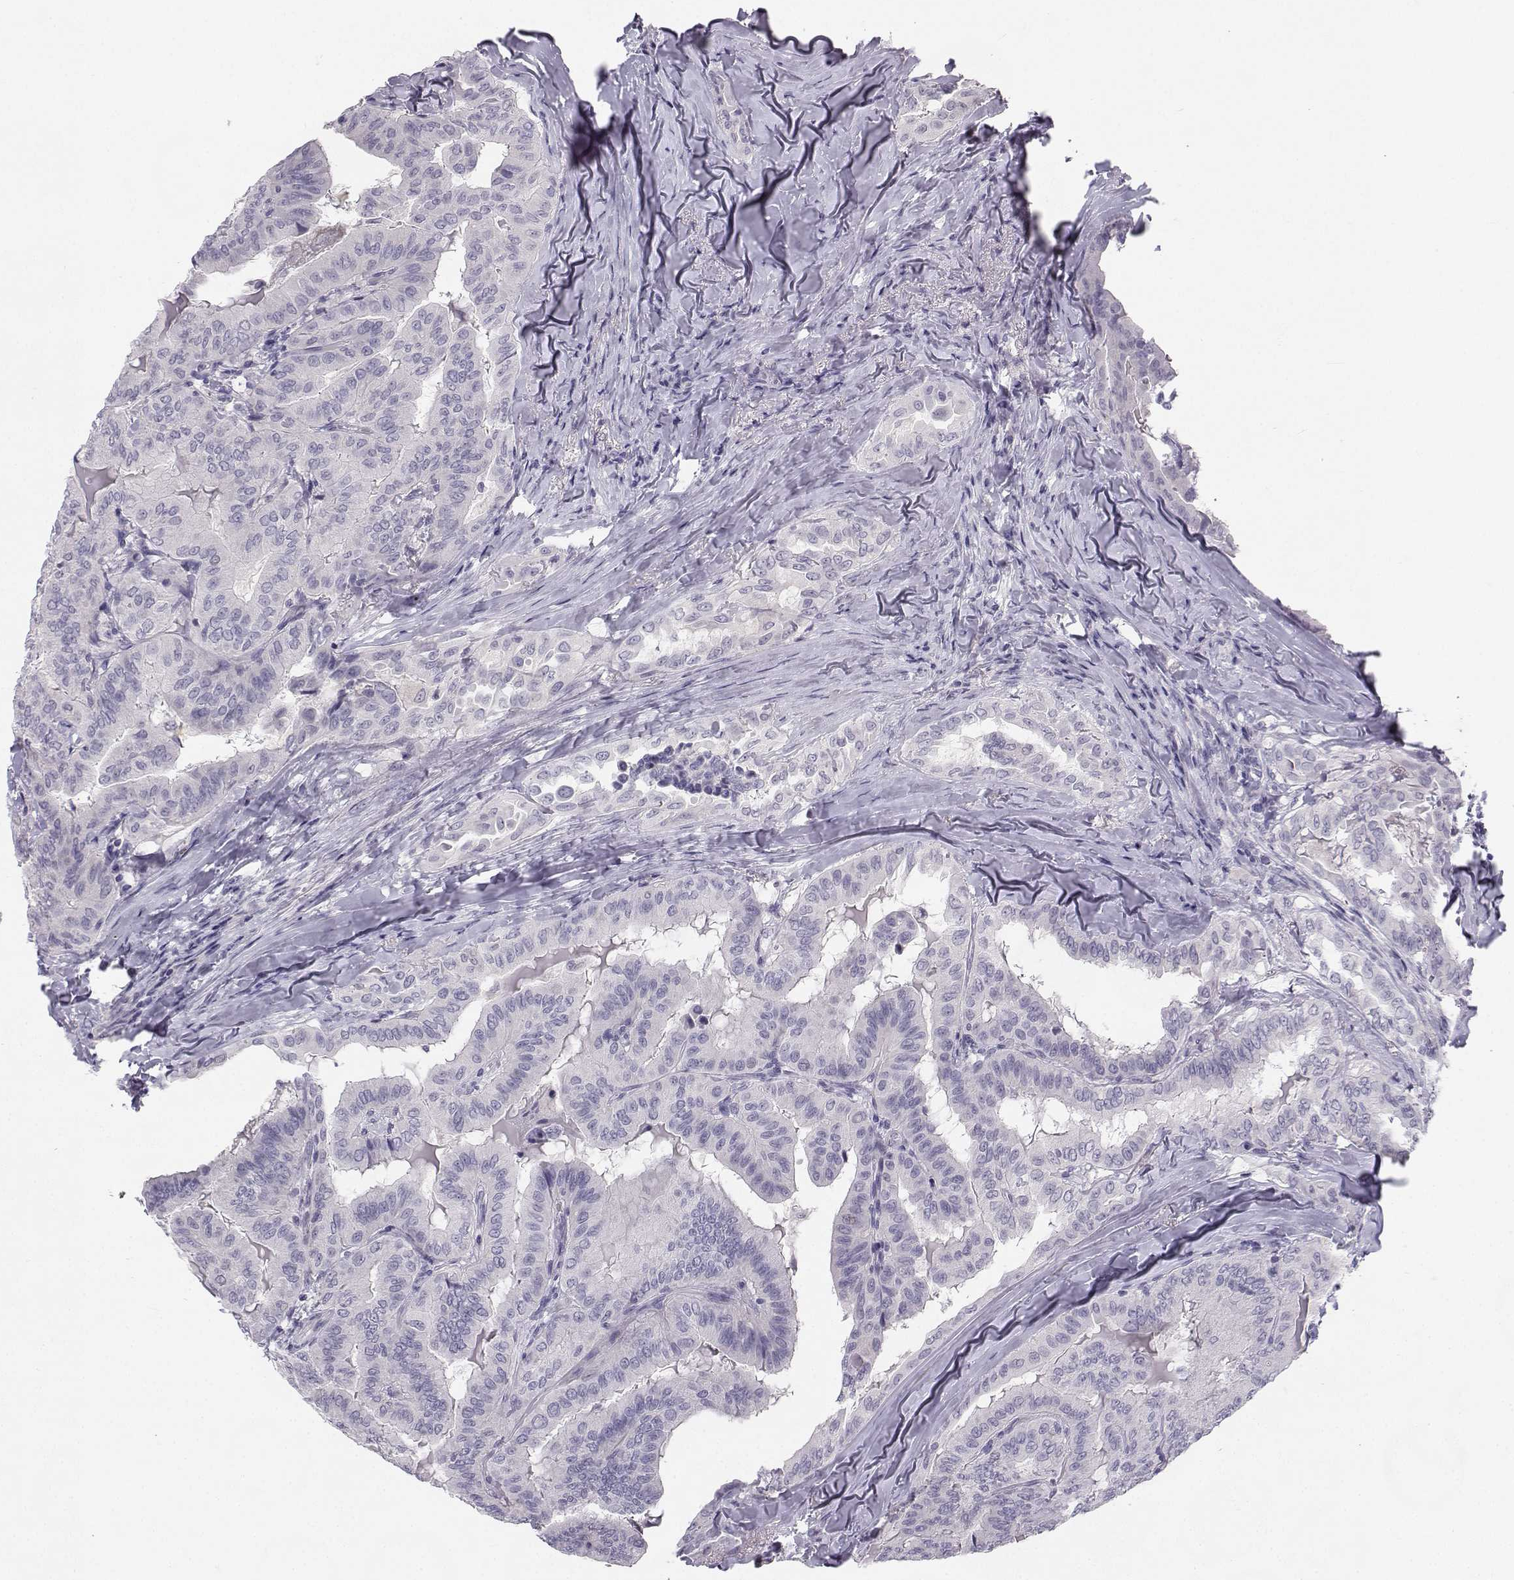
{"staining": {"intensity": "negative", "quantity": "none", "location": "none"}, "tissue": "thyroid cancer", "cell_type": "Tumor cells", "image_type": "cancer", "snomed": [{"axis": "morphology", "description": "Papillary adenocarcinoma, NOS"}, {"axis": "topography", "description": "Thyroid gland"}], "caption": "An immunohistochemistry (IHC) histopathology image of thyroid cancer is shown. There is no staining in tumor cells of thyroid cancer.", "gene": "SYCE1", "patient": {"sex": "female", "age": 68}}